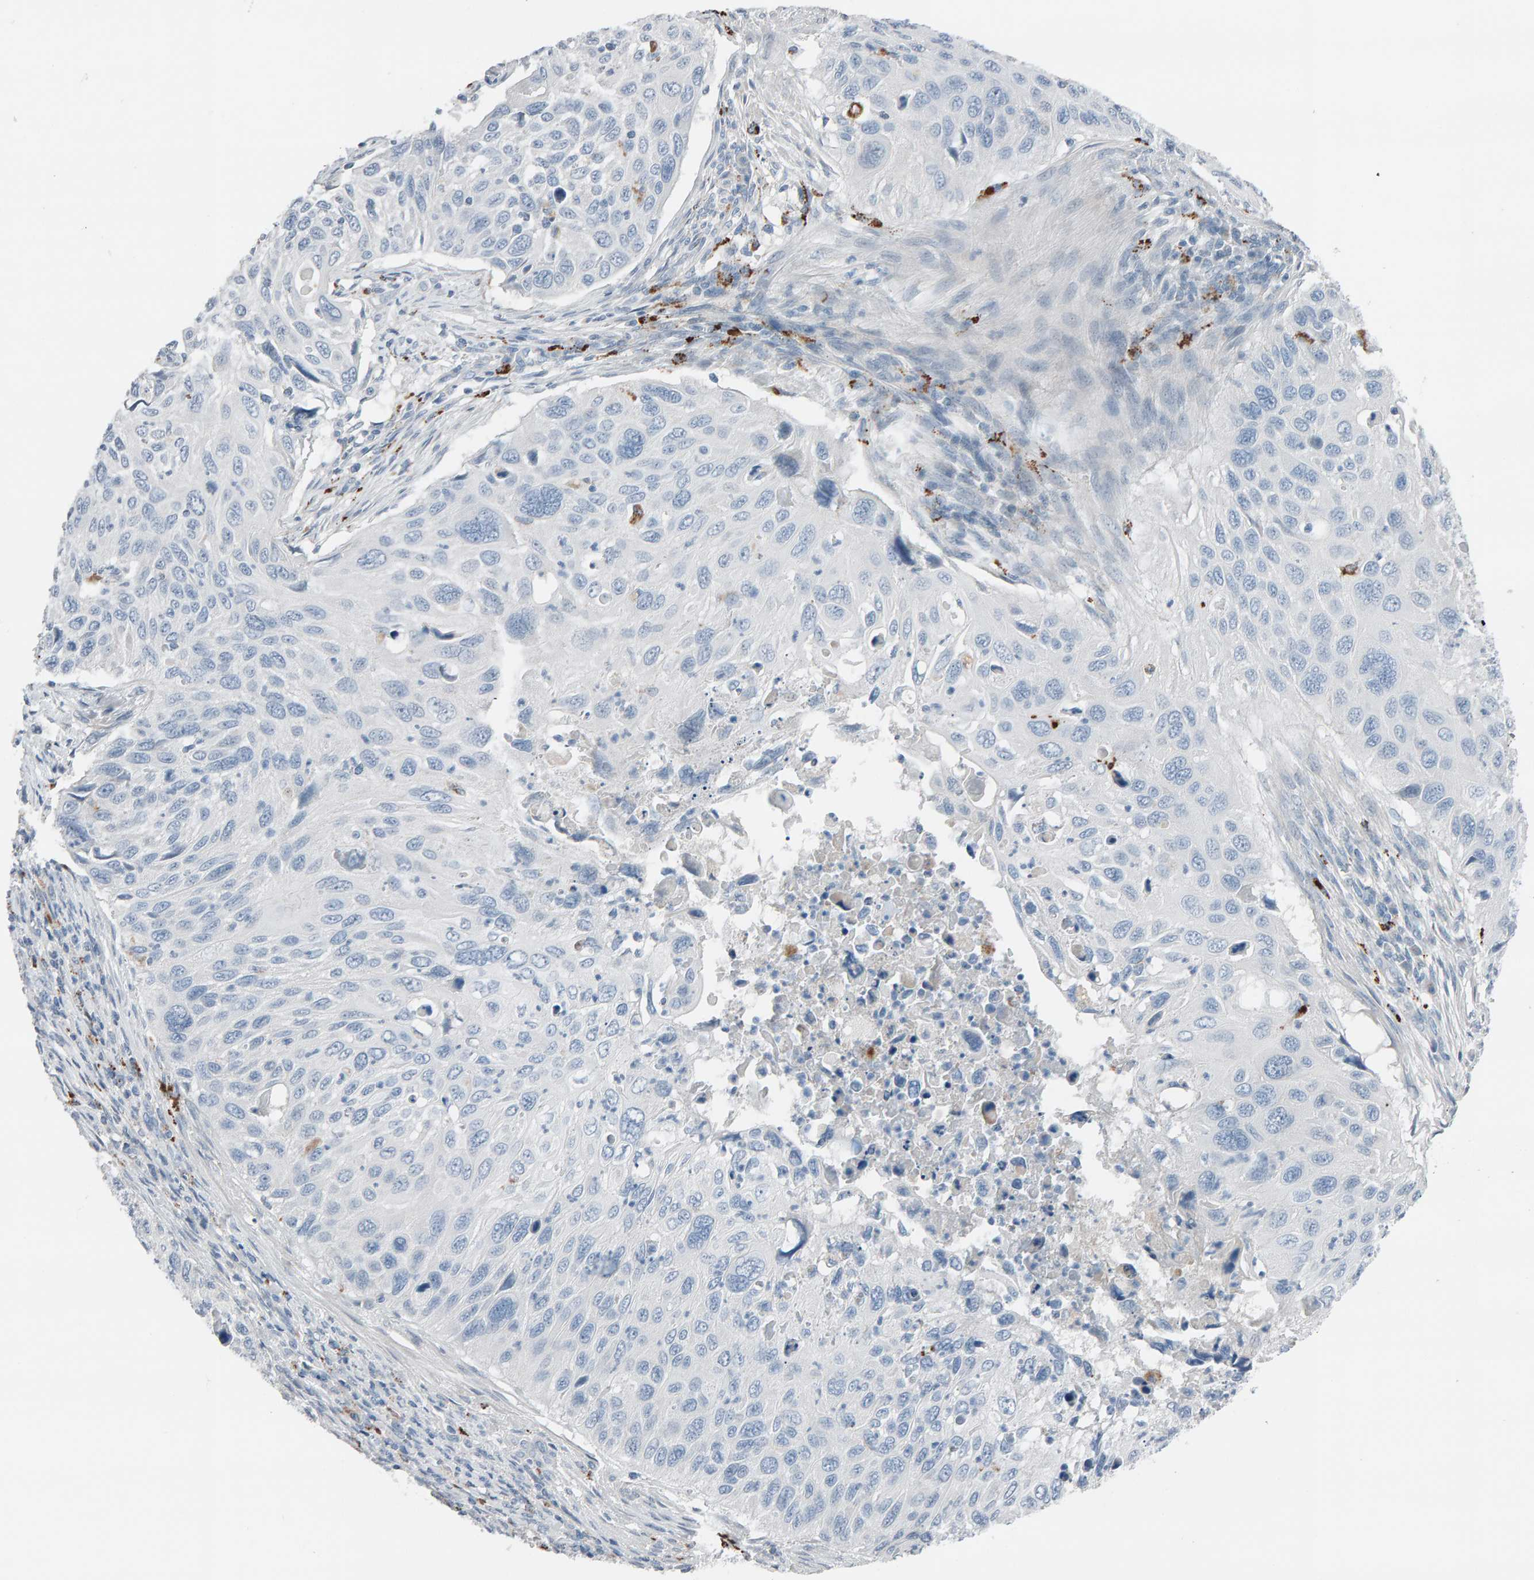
{"staining": {"intensity": "negative", "quantity": "none", "location": "none"}, "tissue": "cervical cancer", "cell_type": "Tumor cells", "image_type": "cancer", "snomed": [{"axis": "morphology", "description": "Squamous cell carcinoma, NOS"}, {"axis": "topography", "description": "Cervix"}], "caption": "Cervical cancer was stained to show a protein in brown. There is no significant staining in tumor cells.", "gene": "IPPK", "patient": {"sex": "female", "age": 70}}